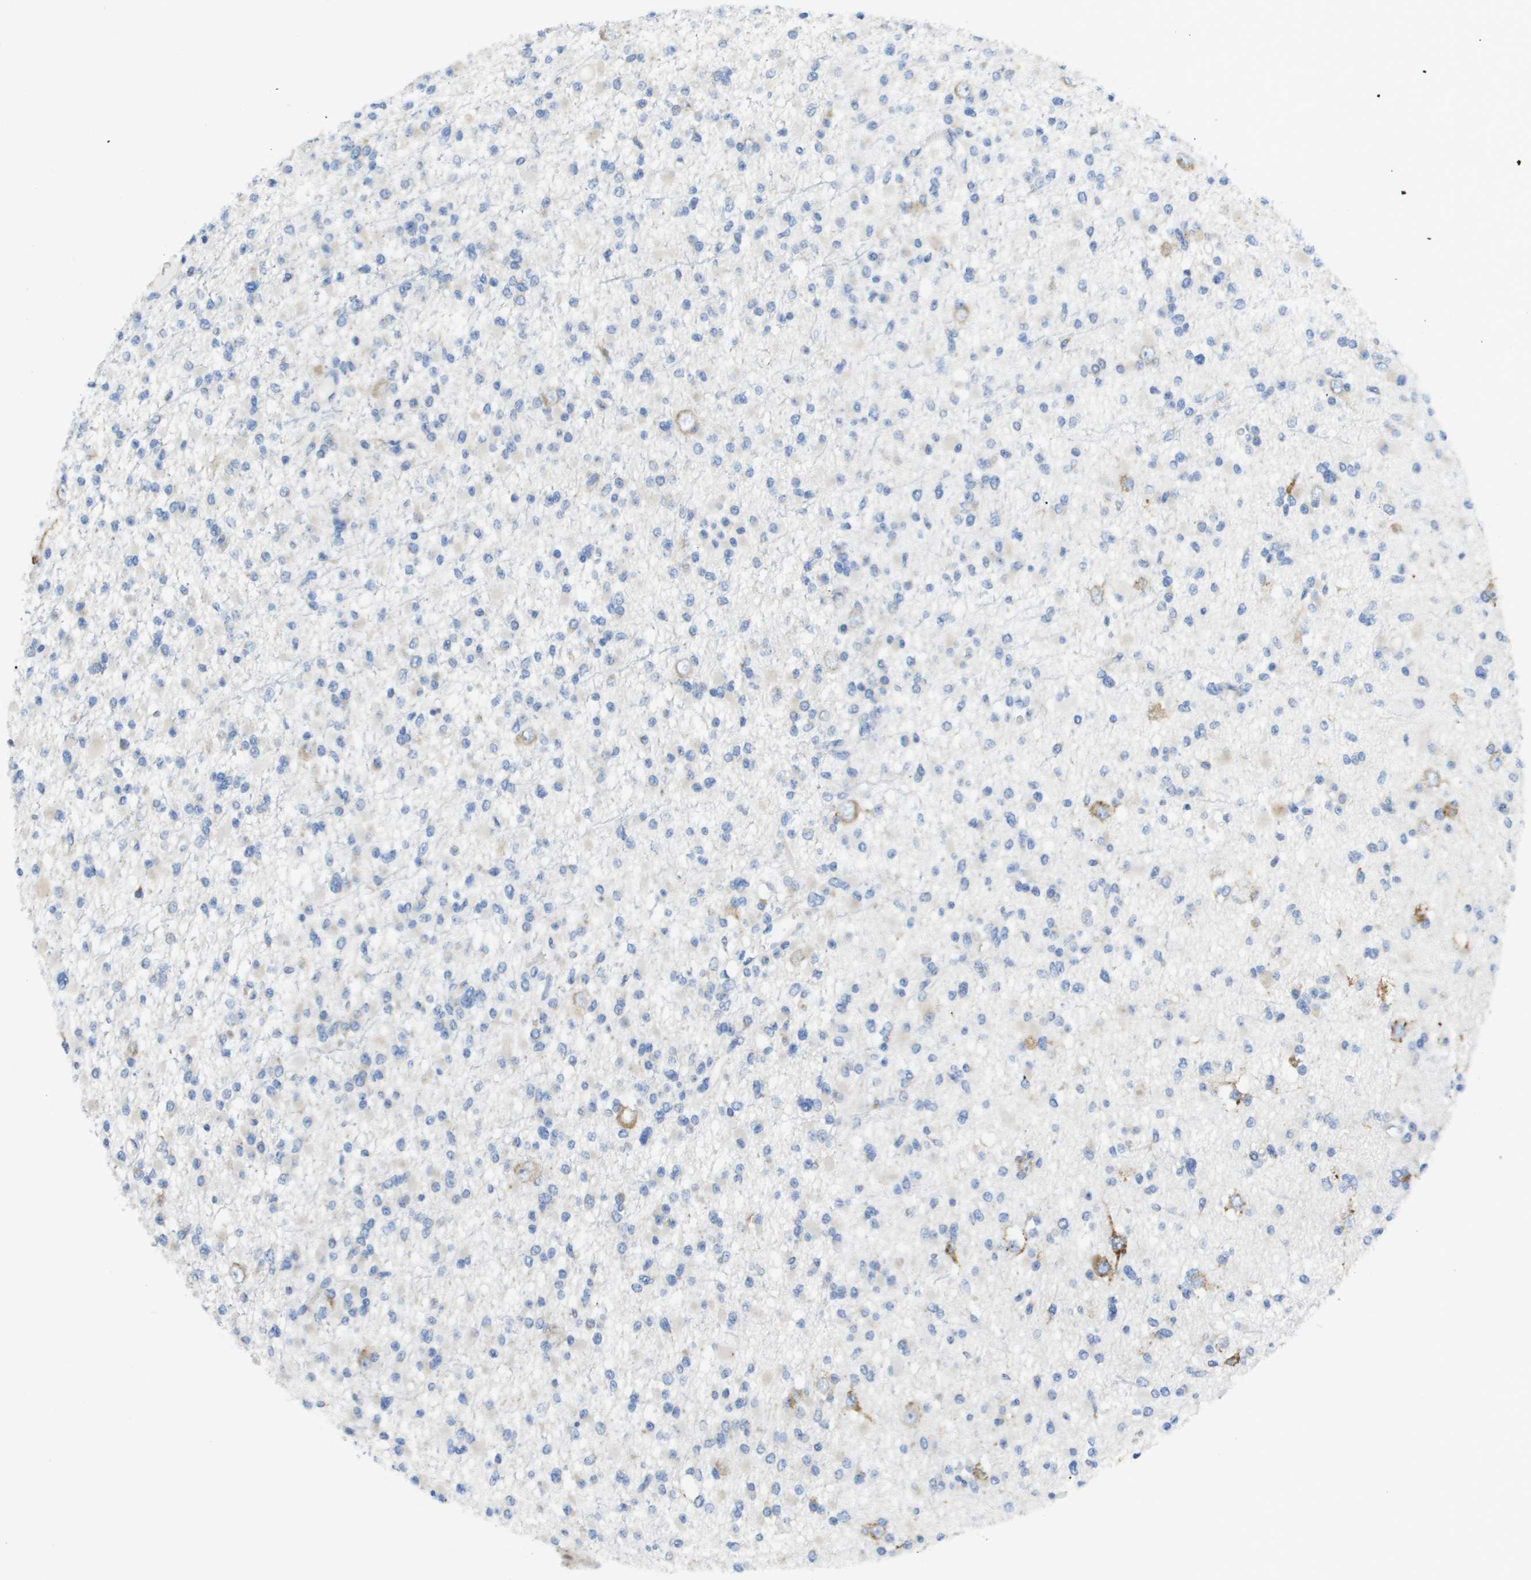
{"staining": {"intensity": "negative", "quantity": "none", "location": "none"}, "tissue": "glioma", "cell_type": "Tumor cells", "image_type": "cancer", "snomed": [{"axis": "morphology", "description": "Glioma, malignant, Low grade"}, {"axis": "topography", "description": "Brain"}], "caption": "Protein analysis of malignant glioma (low-grade) displays no significant positivity in tumor cells.", "gene": "SDR42E1", "patient": {"sex": "female", "age": 22}}